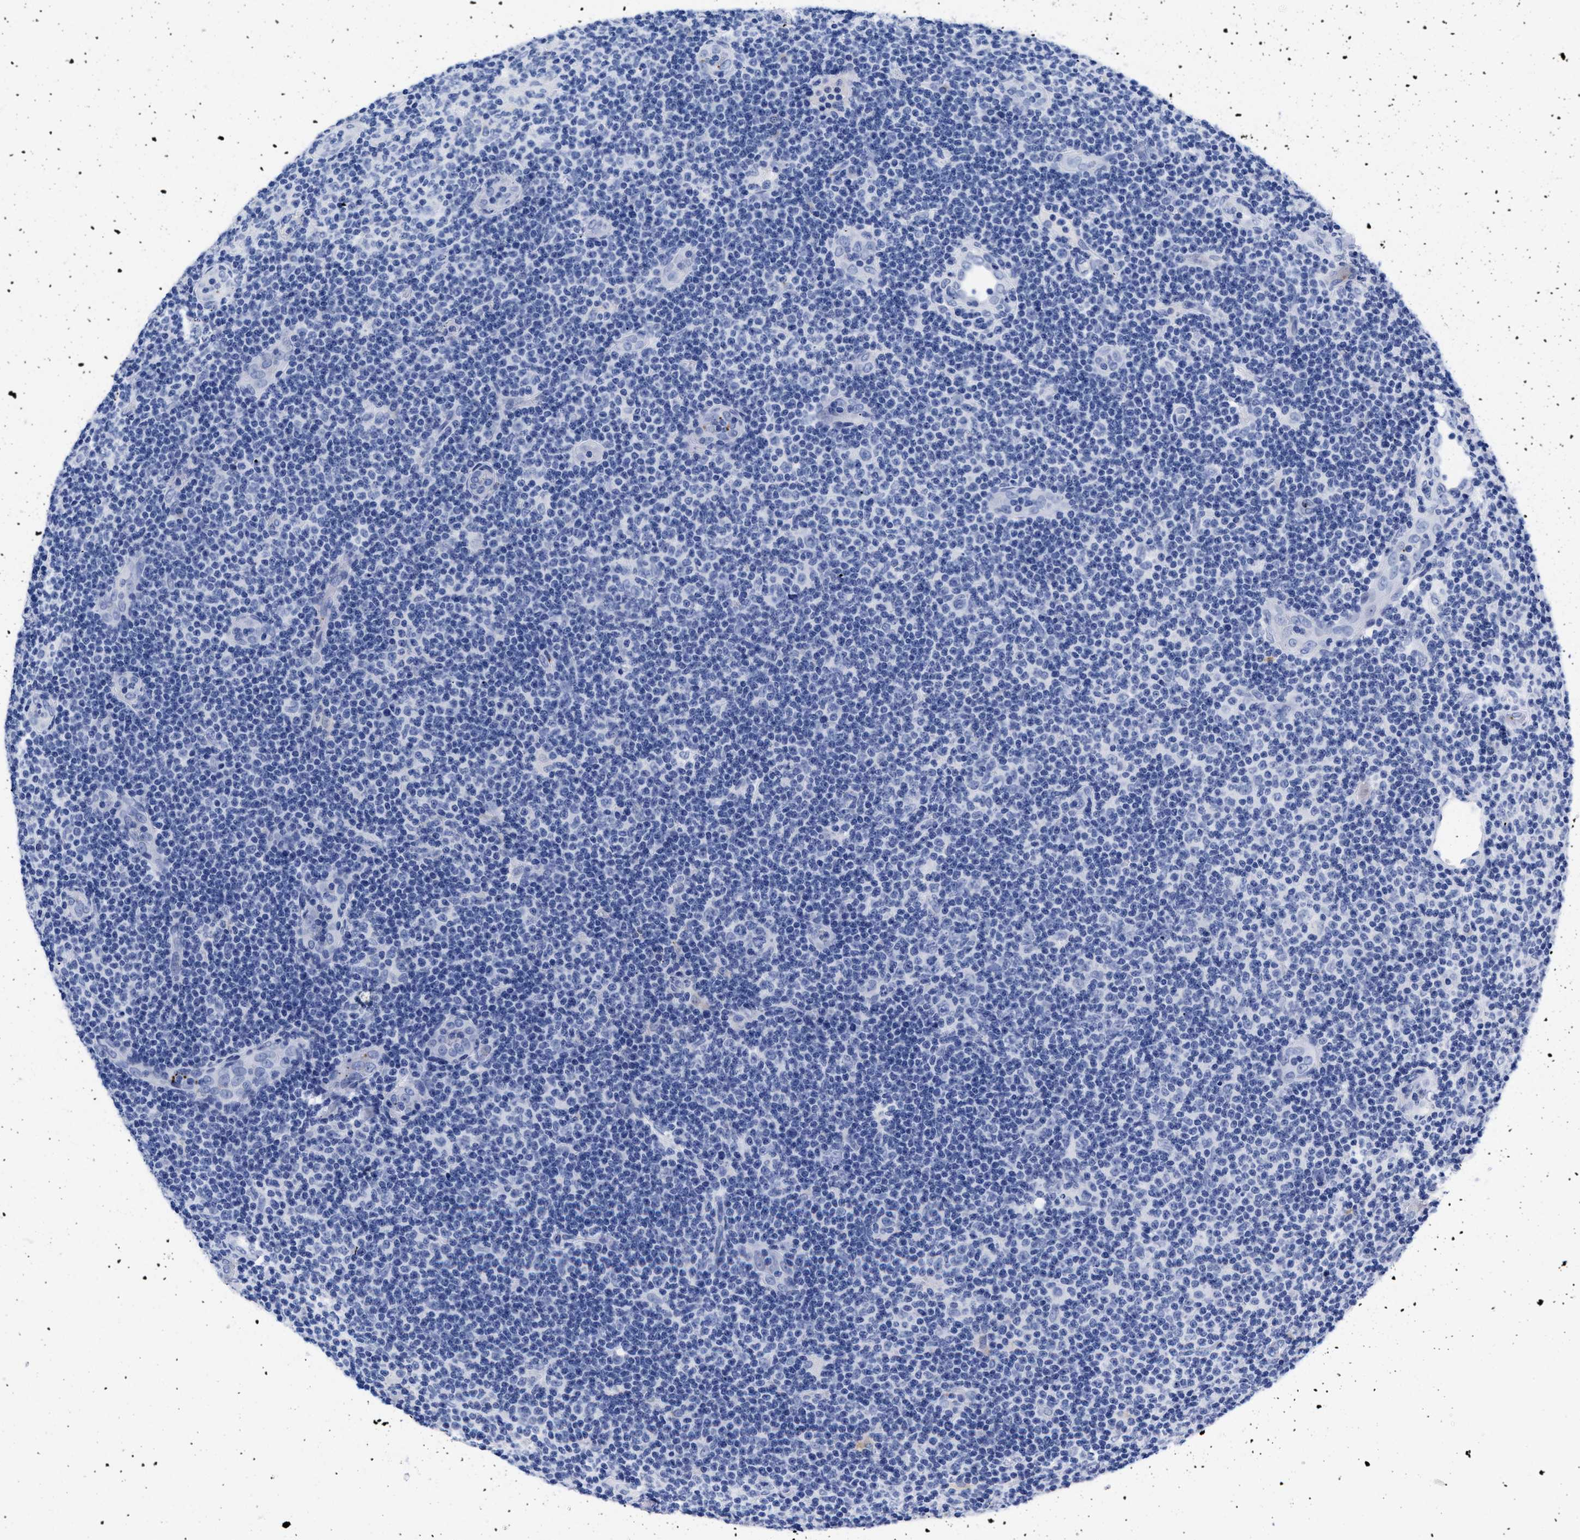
{"staining": {"intensity": "negative", "quantity": "none", "location": "none"}, "tissue": "lymphoma", "cell_type": "Tumor cells", "image_type": "cancer", "snomed": [{"axis": "morphology", "description": "Malignant lymphoma, non-Hodgkin's type, Low grade"}, {"axis": "topography", "description": "Lymph node"}], "caption": "Tumor cells are negative for protein expression in human lymphoma. The staining was performed using DAB to visualize the protein expression in brown, while the nuclei were stained in blue with hematoxylin (Magnification: 20x).", "gene": "TREML1", "patient": {"sex": "male", "age": 83}}